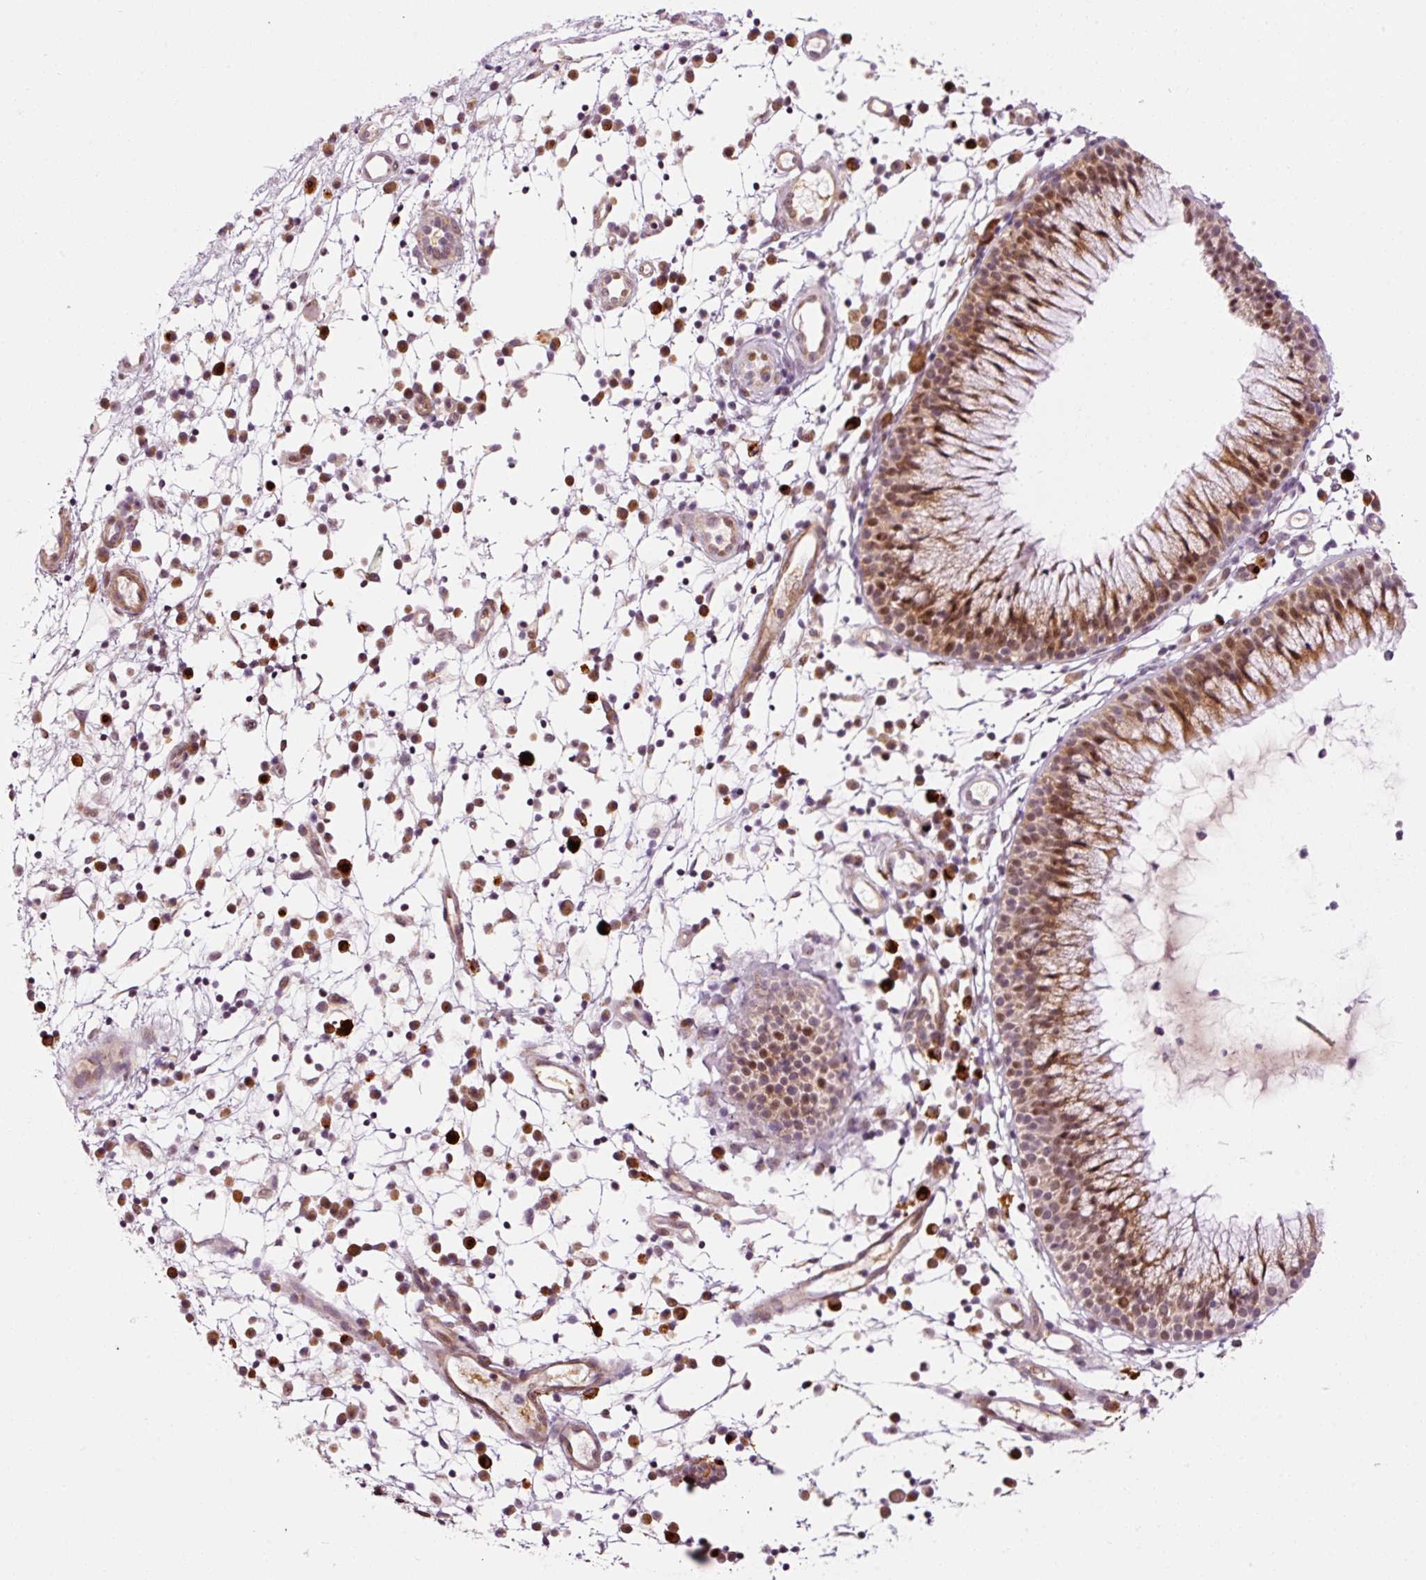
{"staining": {"intensity": "moderate", "quantity": ">75%", "location": "cytoplasmic/membranous,nuclear"}, "tissue": "nasopharynx", "cell_type": "Respiratory epithelial cells", "image_type": "normal", "snomed": [{"axis": "morphology", "description": "Normal tissue, NOS"}, {"axis": "topography", "description": "Nasopharynx"}], "caption": "IHC (DAB (3,3'-diaminobenzidine)) staining of unremarkable nasopharynx demonstrates moderate cytoplasmic/membranous,nuclear protein positivity in approximately >75% of respiratory epithelial cells. (DAB (3,3'-diaminobenzidine) IHC with brightfield microscopy, high magnification).", "gene": "ANKRD20A1", "patient": {"sex": "male", "age": 21}}